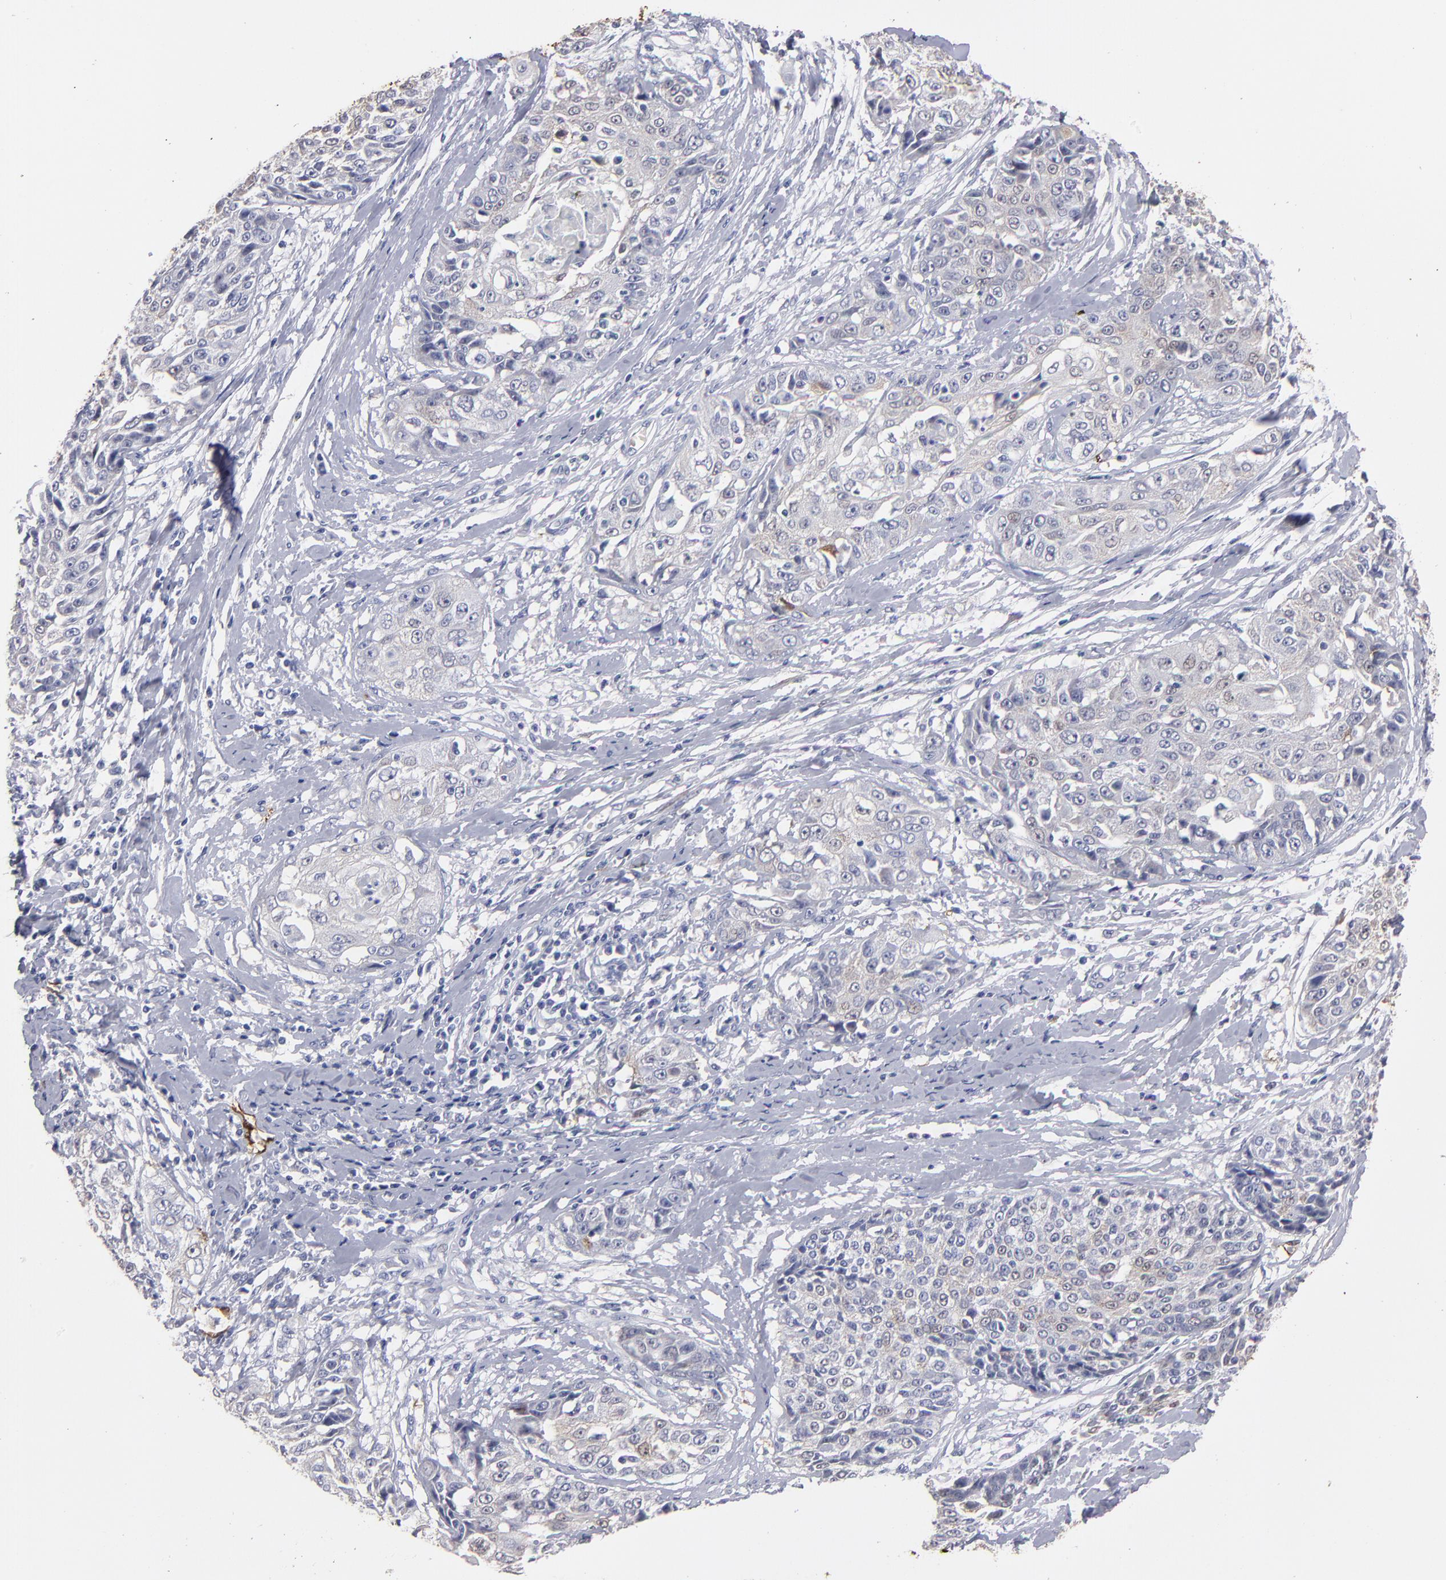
{"staining": {"intensity": "moderate", "quantity": "25%-75%", "location": "cytoplasmic/membranous,nuclear"}, "tissue": "cervical cancer", "cell_type": "Tumor cells", "image_type": "cancer", "snomed": [{"axis": "morphology", "description": "Squamous cell carcinoma, NOS"}, {"axis": "topography", "description": "Cervix"}], "caption": "This image reveals immunohistochemistry (IHC) staining of human cervical squamous cell carcinoma, with medium moderate cytoplasmic/membranous and nuclear expression in about 25%-75% of tumor cells.", "gene": "FABP4", "patient": {"sex": "female", "age": 64}}